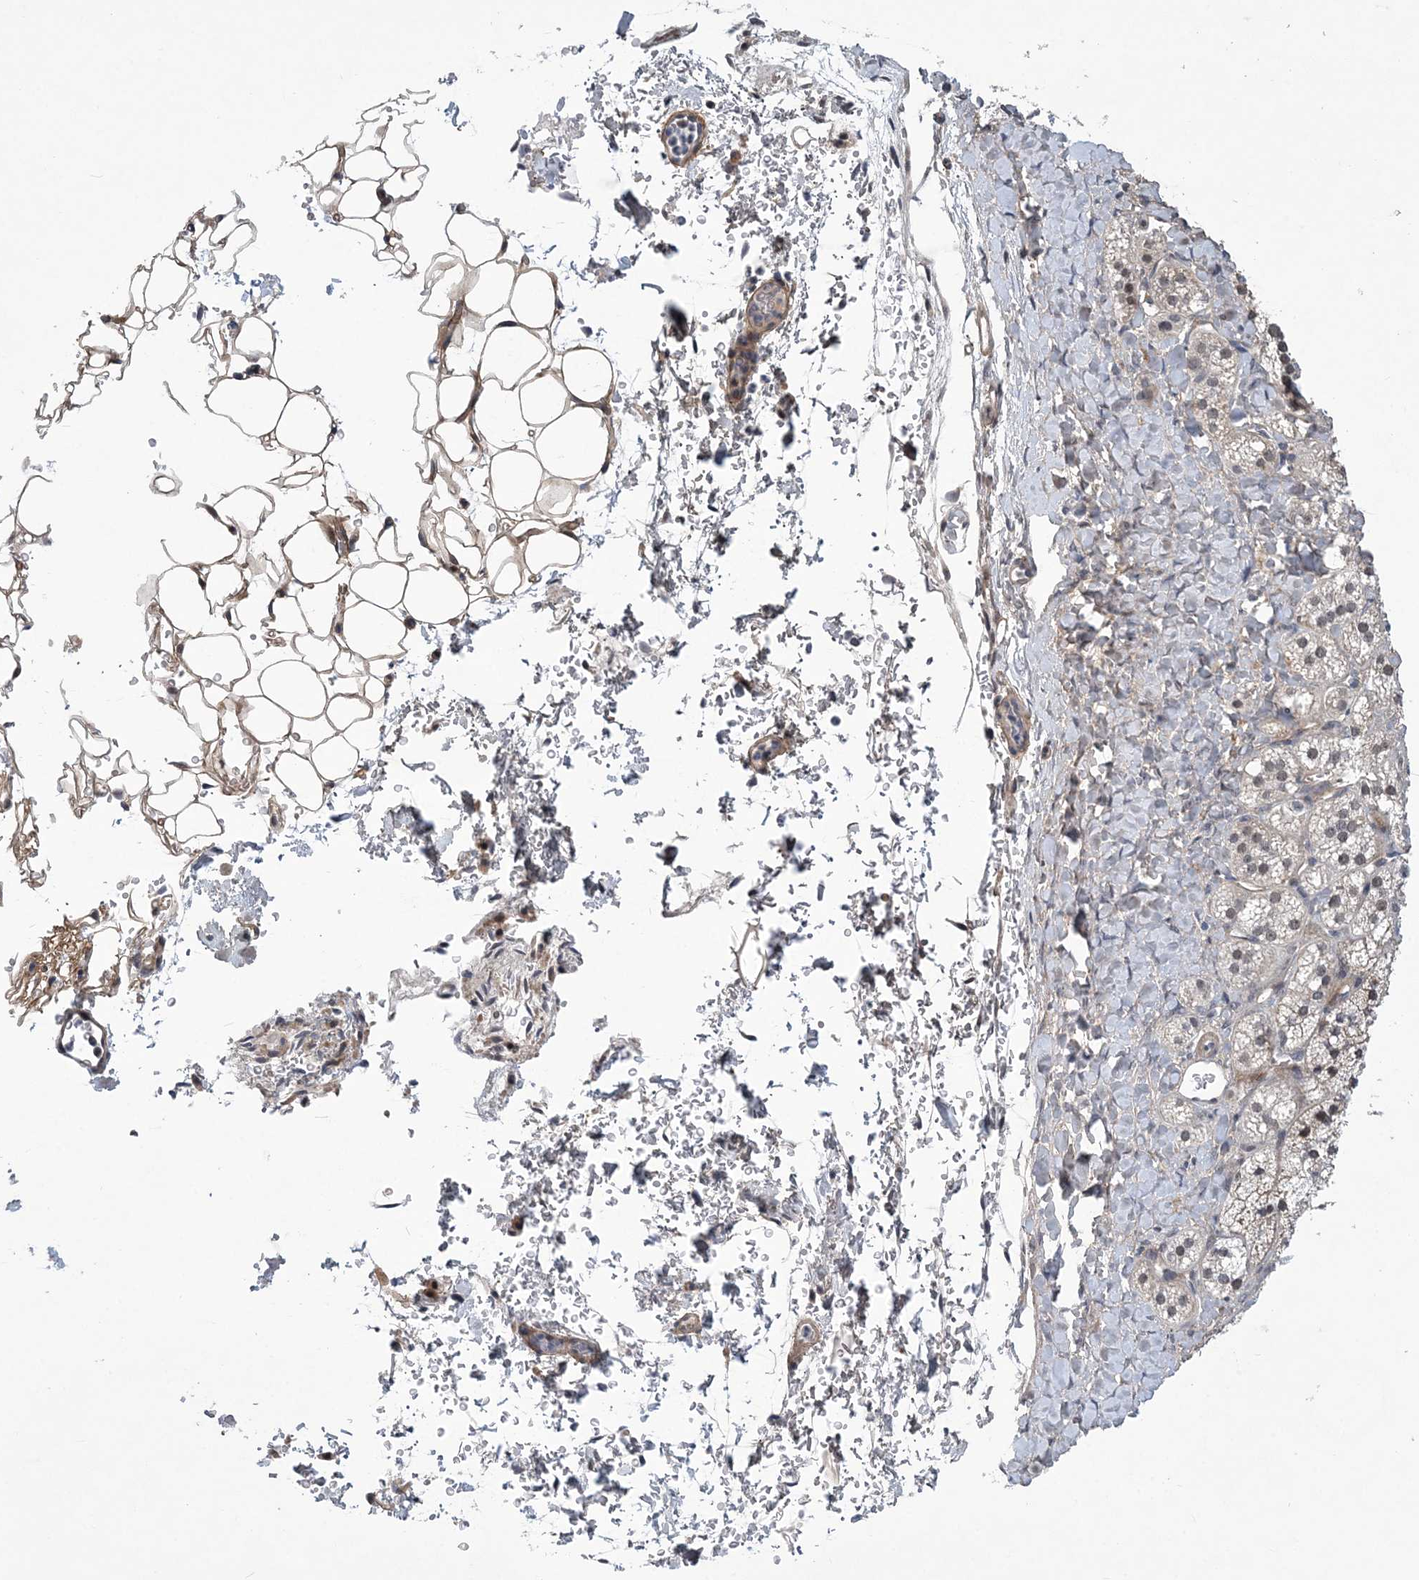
{"staining": {"intensity": "moderate", "quantity": "25%-75%", "location": "cytoplasmic/membranous"}, "tissue": "adrenal gland", "cell_type": "Glandular cells", "image_type": "normal", "snomed": [{"axis": "morphology", "description": "Normal tissue, NOS"}, {"axis": "topography", "description": "Adrenal gland"}], "caption": "Immunohistochemistry (DAB) staining of benign human adrenal gland displays moderate cytoplasmic/membranous protein staining in about 25%-75% of glandular cells. (brown staining indicates protein expression, while blue staining denotes nuclei).", "gene": "FAM217A", "patient": {"sex": "male", "age": 61}}